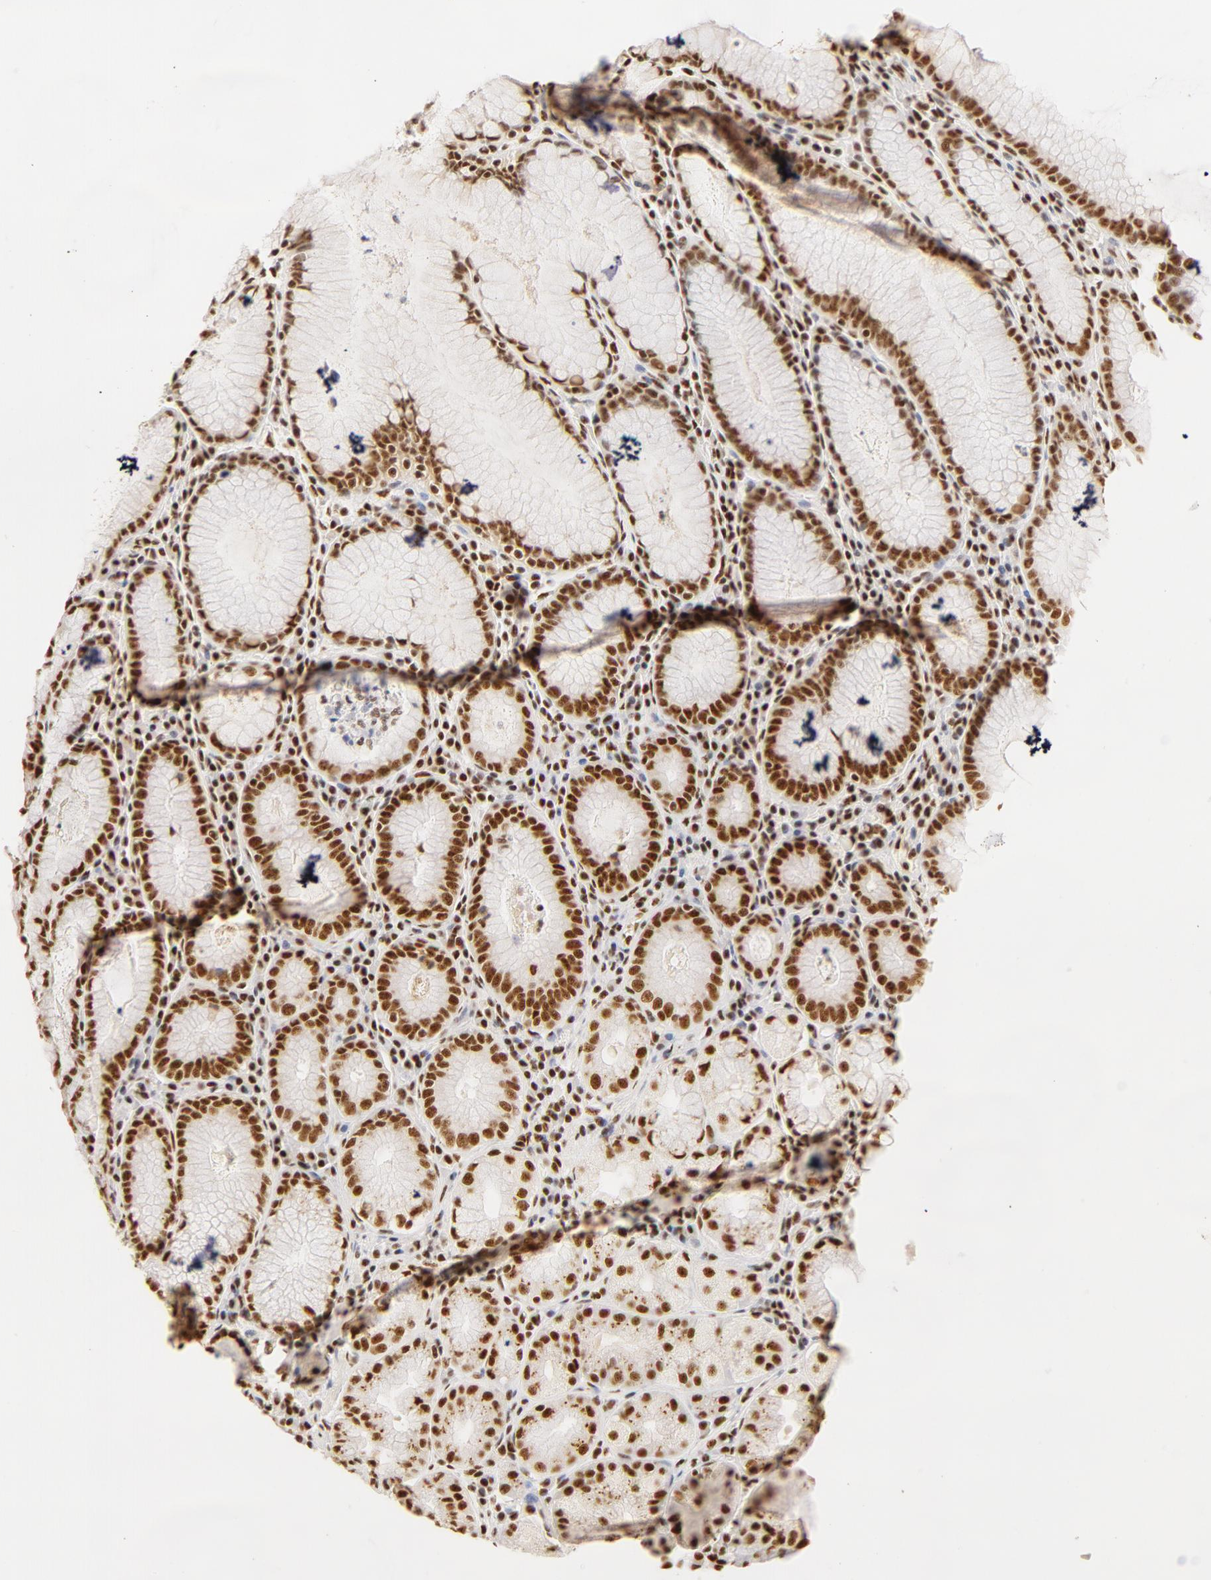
{"staining": {"intensity": "strong", "quantity": ">75%", "location": "nuclear"}, "tissue": "stomach", "cell_type": "Glandular cells", "image_type": "normal", "snomed": [{"axis": "morphology", "description": "Normal tissue, NOS"}, {"axis": "topography", "description": "Stomach, lower"}], "caption": "Unremarkable stomach displays strong nuclear staining in about >75% of glandular cells, visualized by immunohistochemistry.", "gene": "RBM39", "patient": {"sex": "female", "age": 43}}